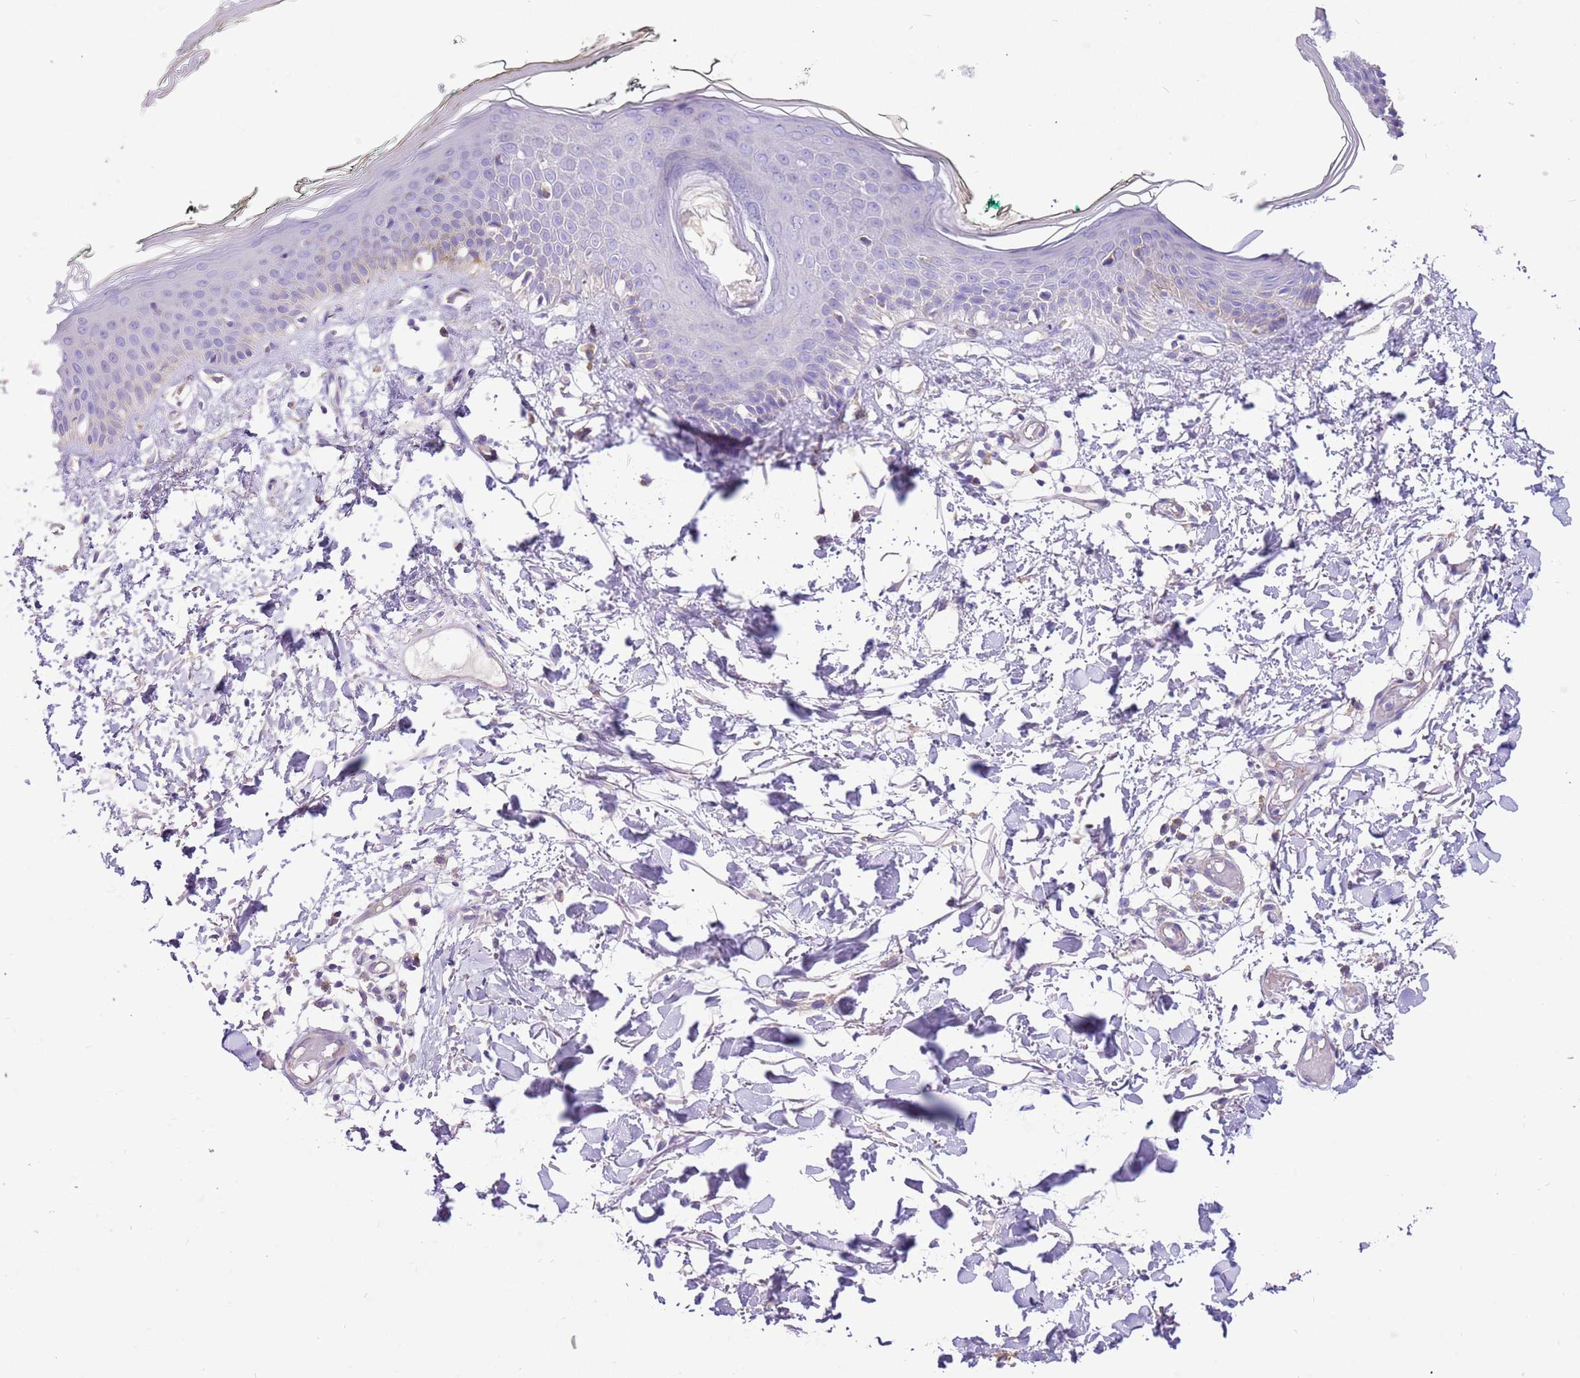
{"staining": {"intensity": "negative", "quantity": "none", "location": "none"}, "tissue": "skin", "cell_type": "Fibroblasts", "image_type": "normal", "snomed": [{"axis": "morphology", "description": "Normal tissue, NOS"}, {"axis": "topography", "description": "Skin"}], "caption": "This is an immunohistochemistry photomicrograph of normal human skin. There is no staining in fibroblasts.", "gene": "SERINC3", "patient": {"sex": "male", "age": 62}}